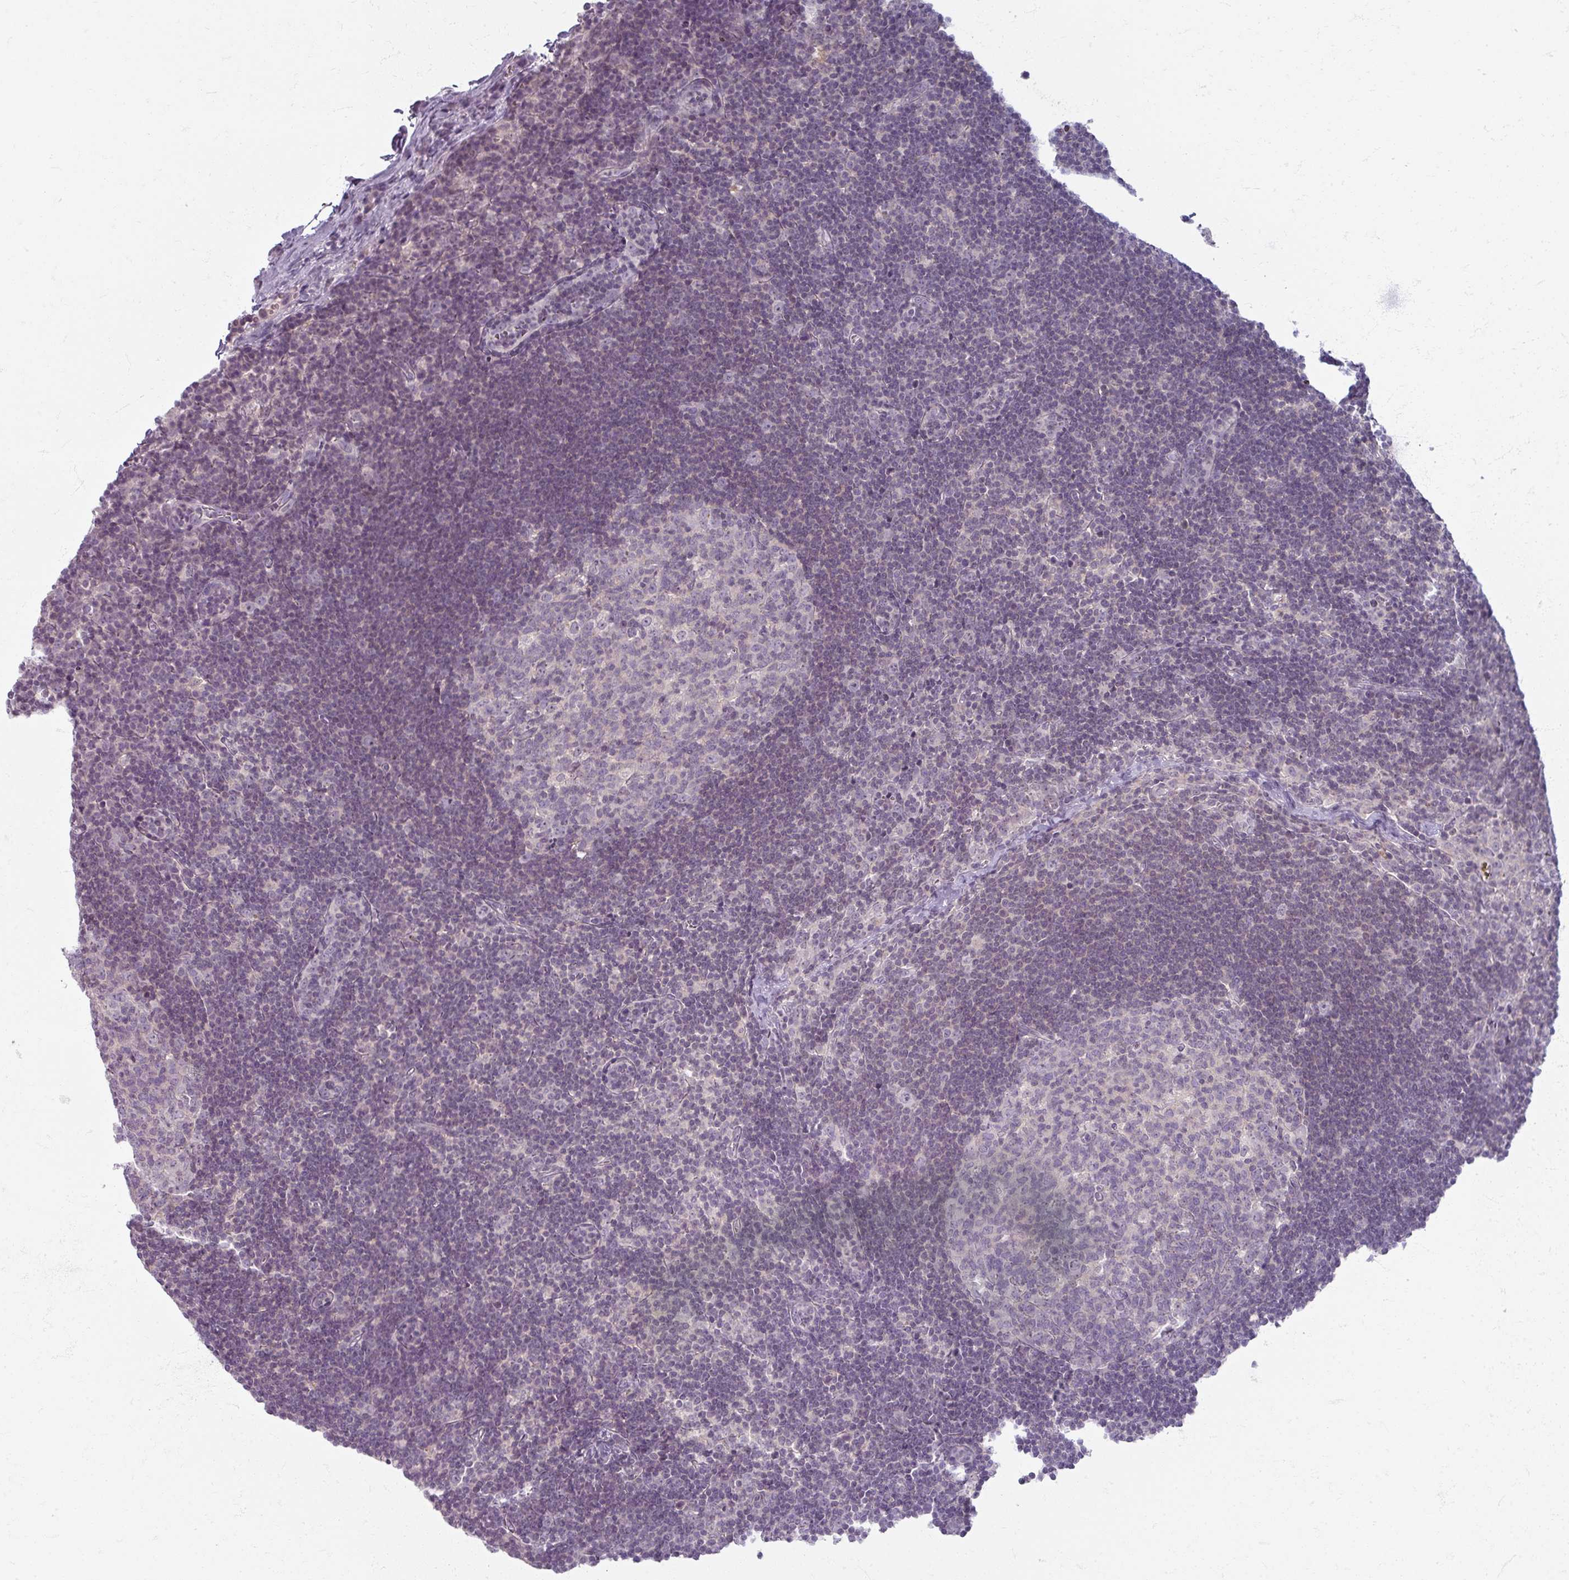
{"staining": {"intensity": "negative", "quantity": "none", "location": "none"}, "tissue": "lymph node", "cell_type": "Germinal center cells", "image_type": "normal", "snomed": [{"axis": "morphology", "description": "Normal tissue, NOS"}, {"axis": "topography", "description": "Lymph node"}], "caption": "Immunohistochemistry image of benign lymph node: lymph node stained with DAB demonstrates no significant protein expression in germinal center cells.", "gene": "TTLL7", "patient": {"sex": "female", "age": 29}}